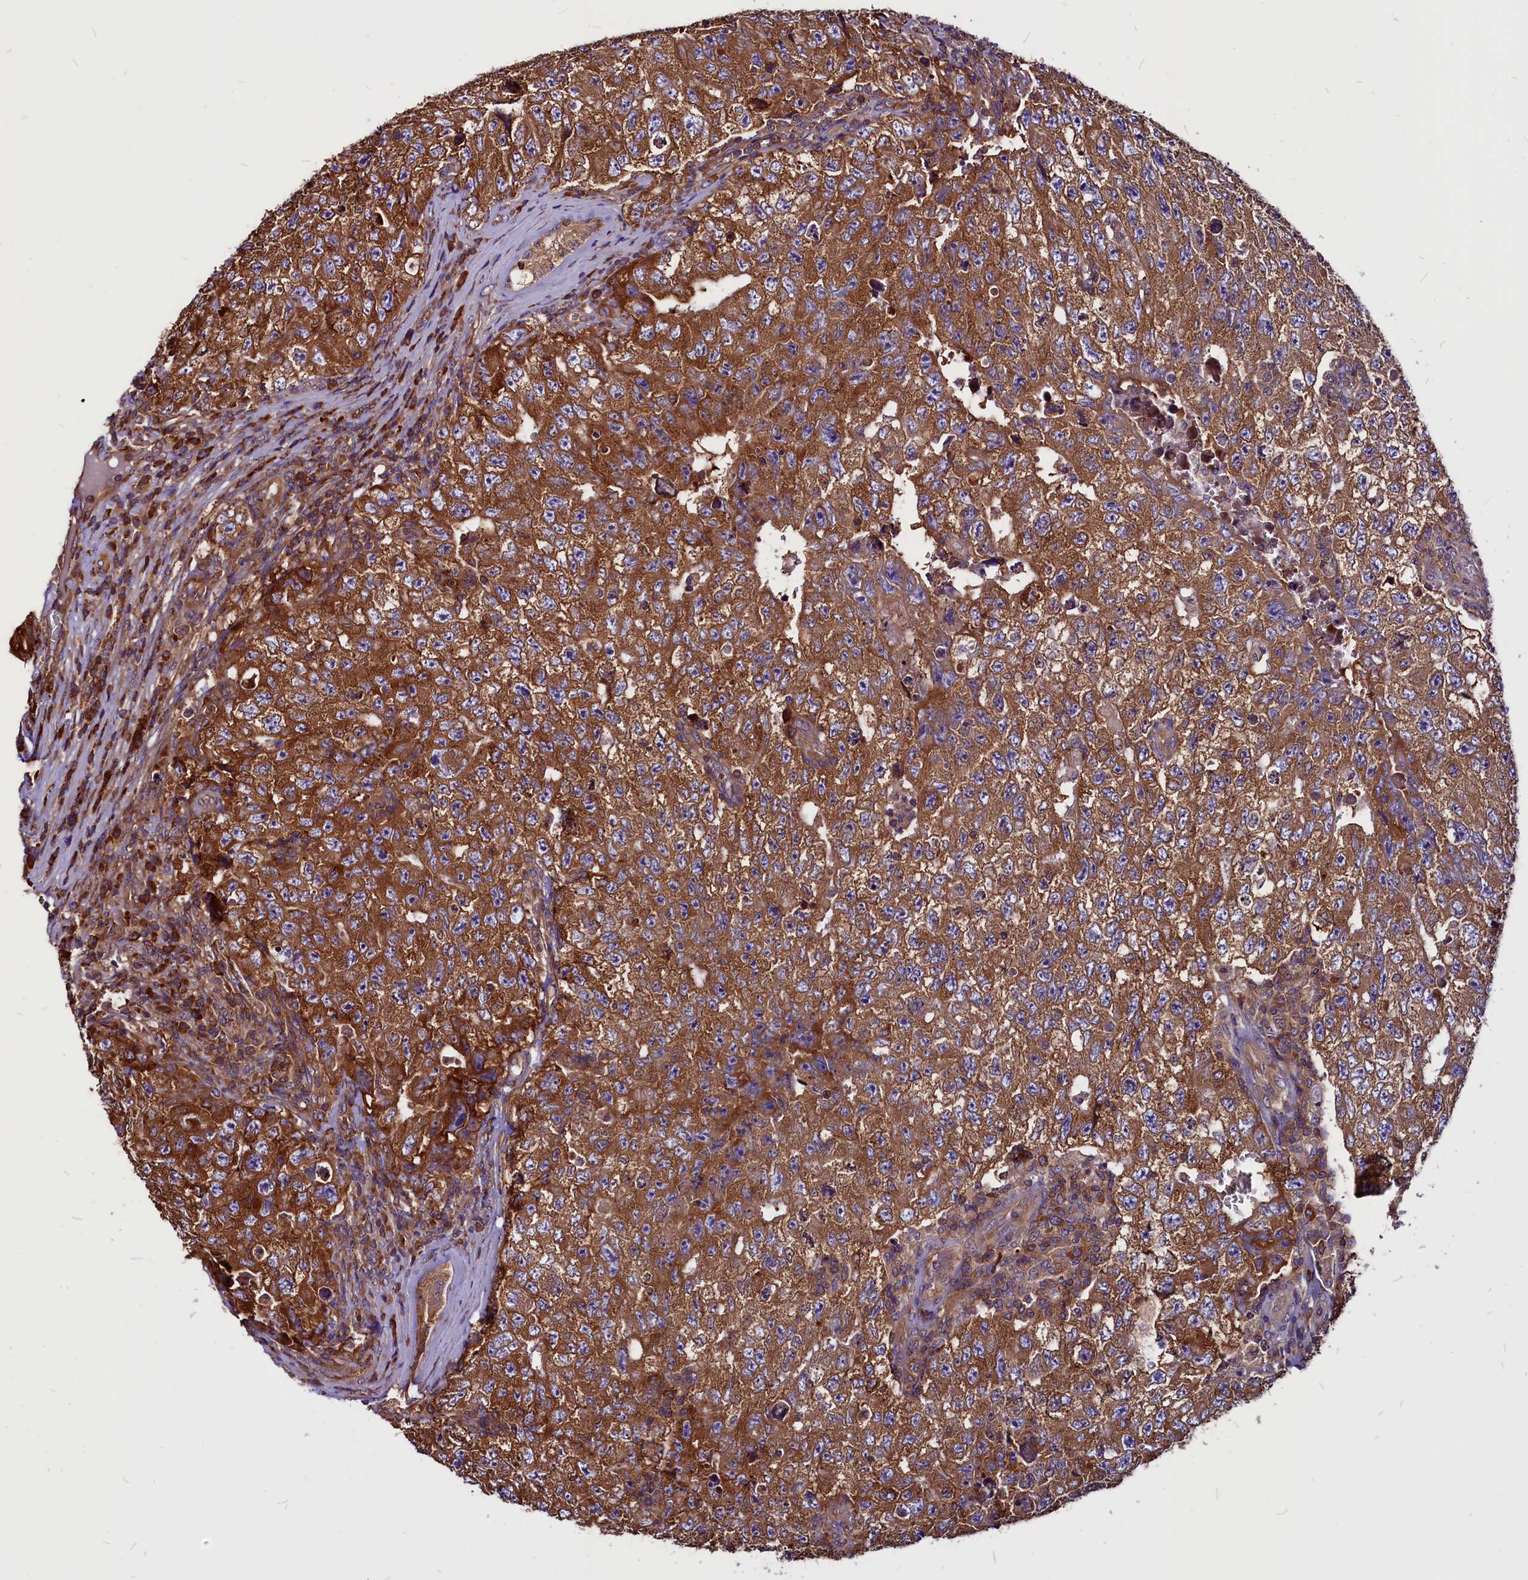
{"staining": {"intensity": "strong", "quantity": ">75%", "location": "cytoplasmic/membranous"}, "tissue": "testis cancer", "cell_type": "Tumor cells", "image_type": "cancer", "snomed": [{"axis": "morphology", "description": "Carcinoma, Embryonal, NOS"}, {"axis": "topography", "description": "Testis"}], "caption": "Protein staining of testis embryonal carcinoma tissue reveals strong cytoplasmic/membranous expression in approximately >75% of tumor cells.", "gene": "EIF3G", "patient": {"sex": "male", "age": 17}}